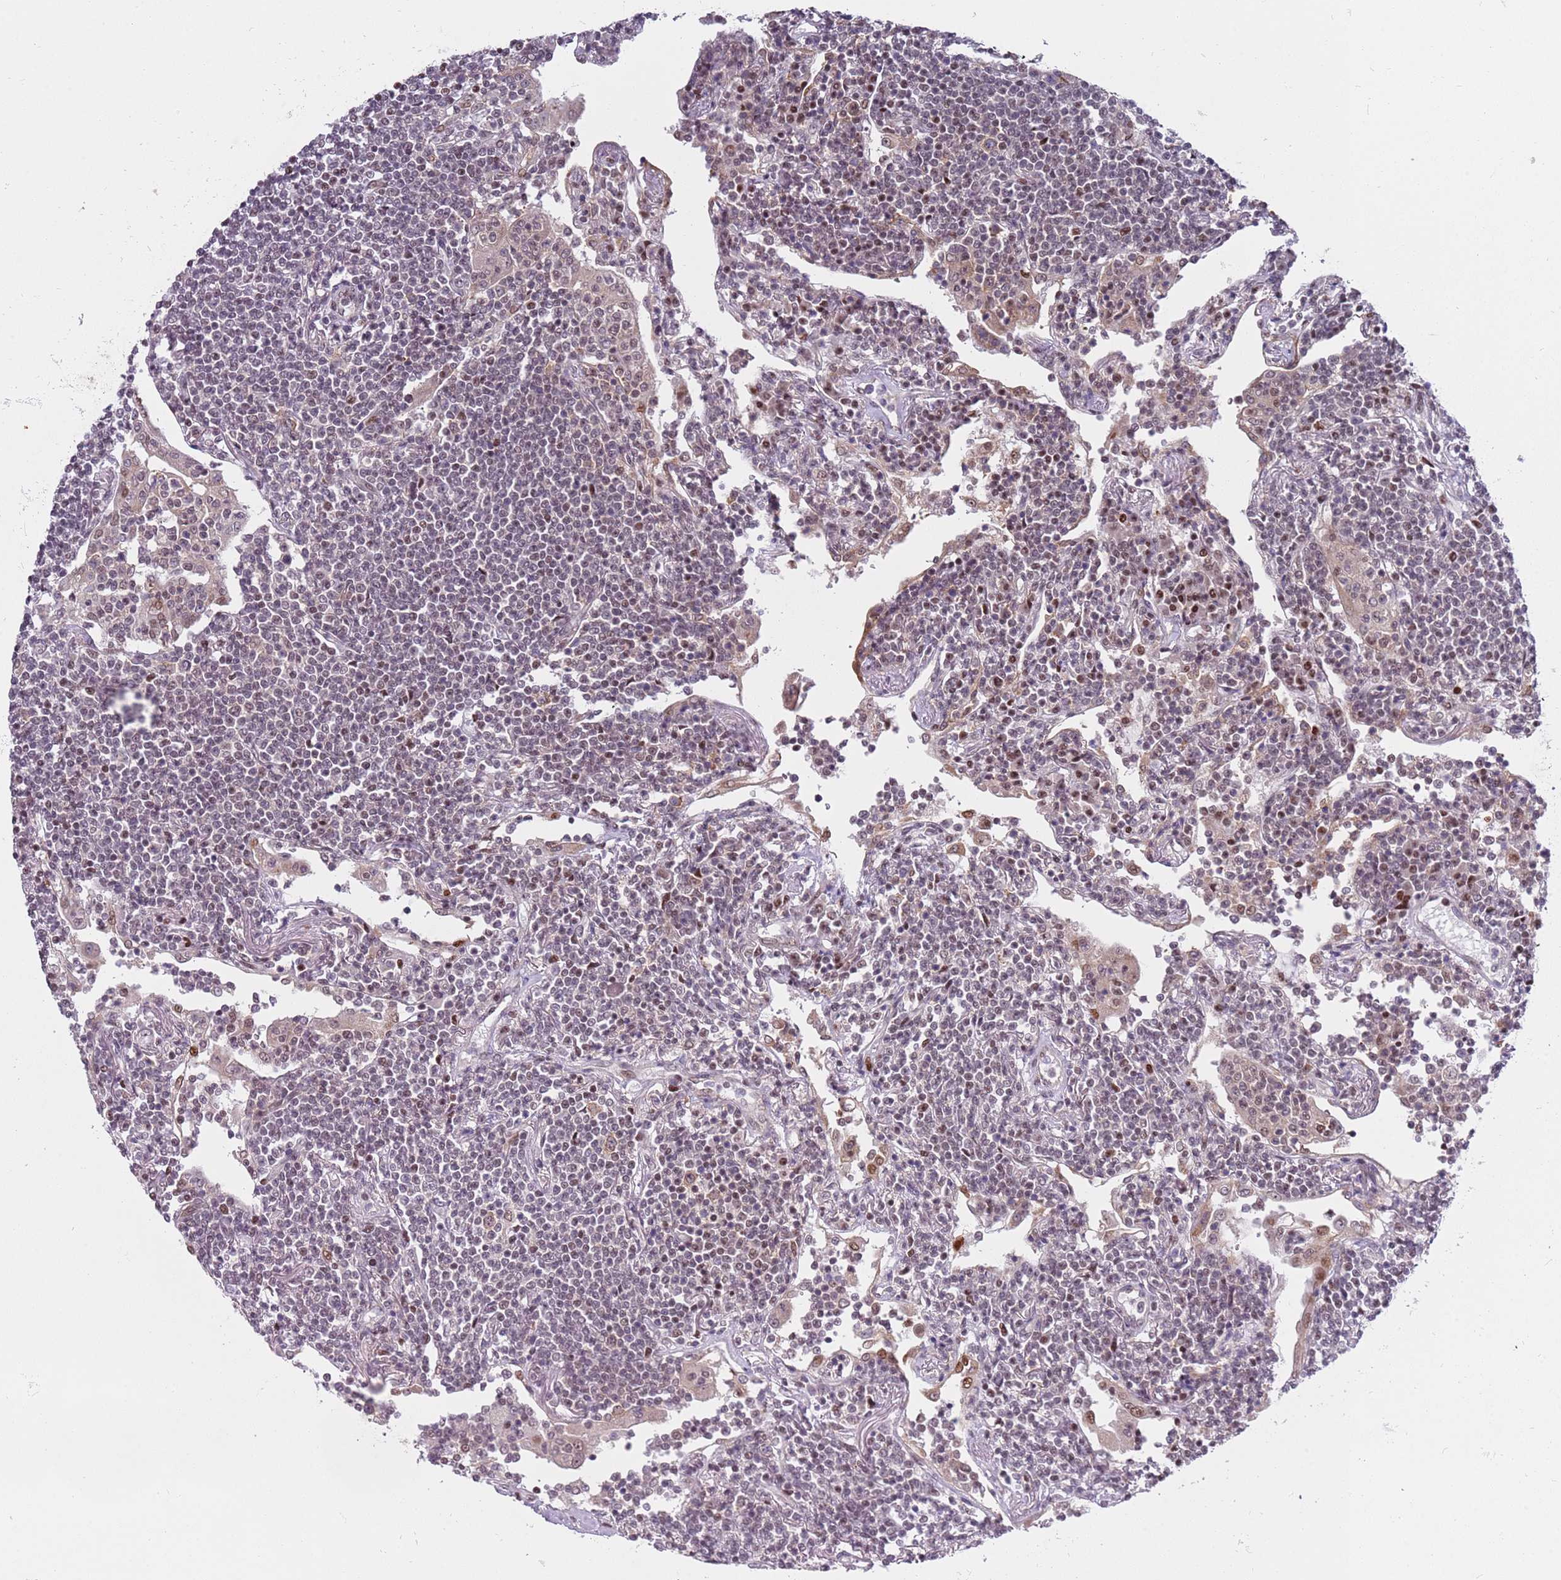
{"staining": {"intensity": "weak", "quantity": "<25%", "location": "nuclear"}, "tissue": "lymphoma", "cell_type": "Tumor cells", "image_type": "cancer", "snomed": [{"axis": "morphology", "description": "Malignant lymphoma, non-Hodgkin's type, Low grade"}, {"axis": "topography", "description": "Lung"}], "caption": "This is an IHC histopathology image of human malignant lymphoma, non-Hodgkin's type (low-grade). There is no expression in tumor cells.", "gene": "SLC25A32", "patient": {"sex": "female", "age": 71}}